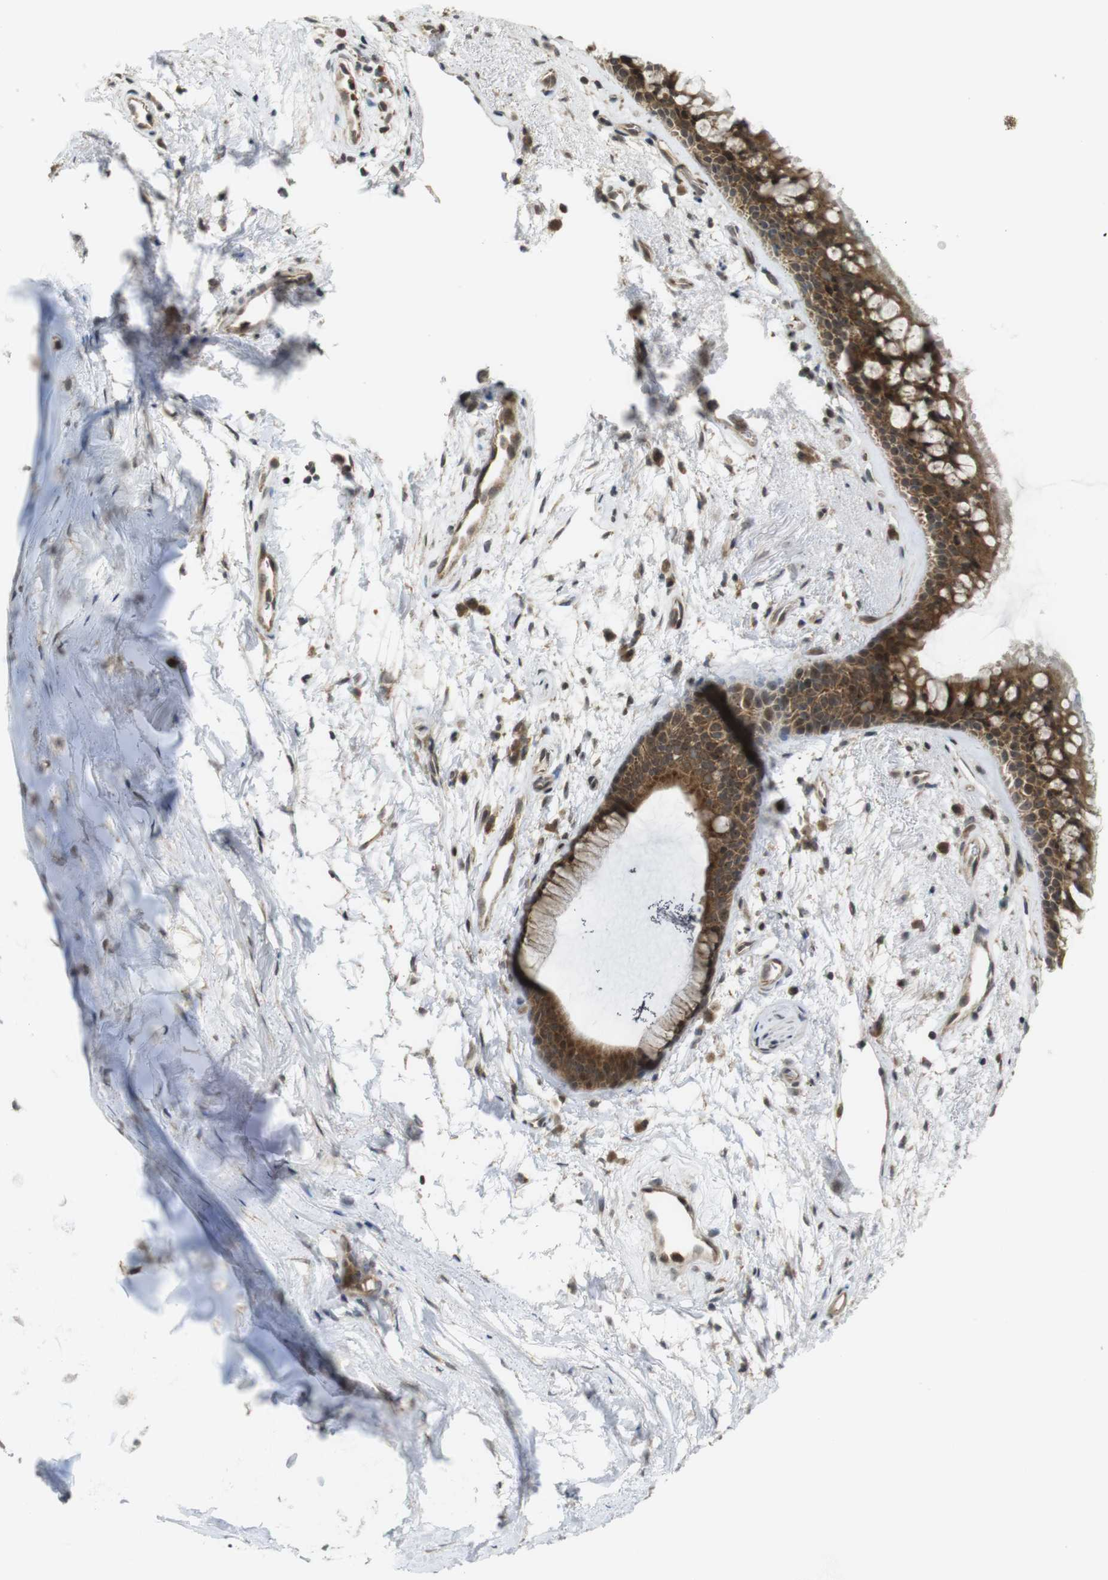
{"staining": {"intensity": "strong", "quantity": ">75%", "location": "cytoplasmic/membranous"}, "tissue": "bronchus", "cell_type": "Respiratory epithelial cells", "image_type": "normal", "snomed": [{"axis": "morphology", "description": "Normal tissue, NOS"}, {"axis": "topography", "description": "Bronchus"}], "caption": "Immunohistochemical staining of benign human bronchus demonstrates strong cytoplasmic/membranous protein positivity in approximately >75% of respiratory epithelial cells. (DAB IHC, brown staining for protein, blue staining for nuclei).", "gene": "CC2D1A", "patient": {"sex": "female", "age": 54}}